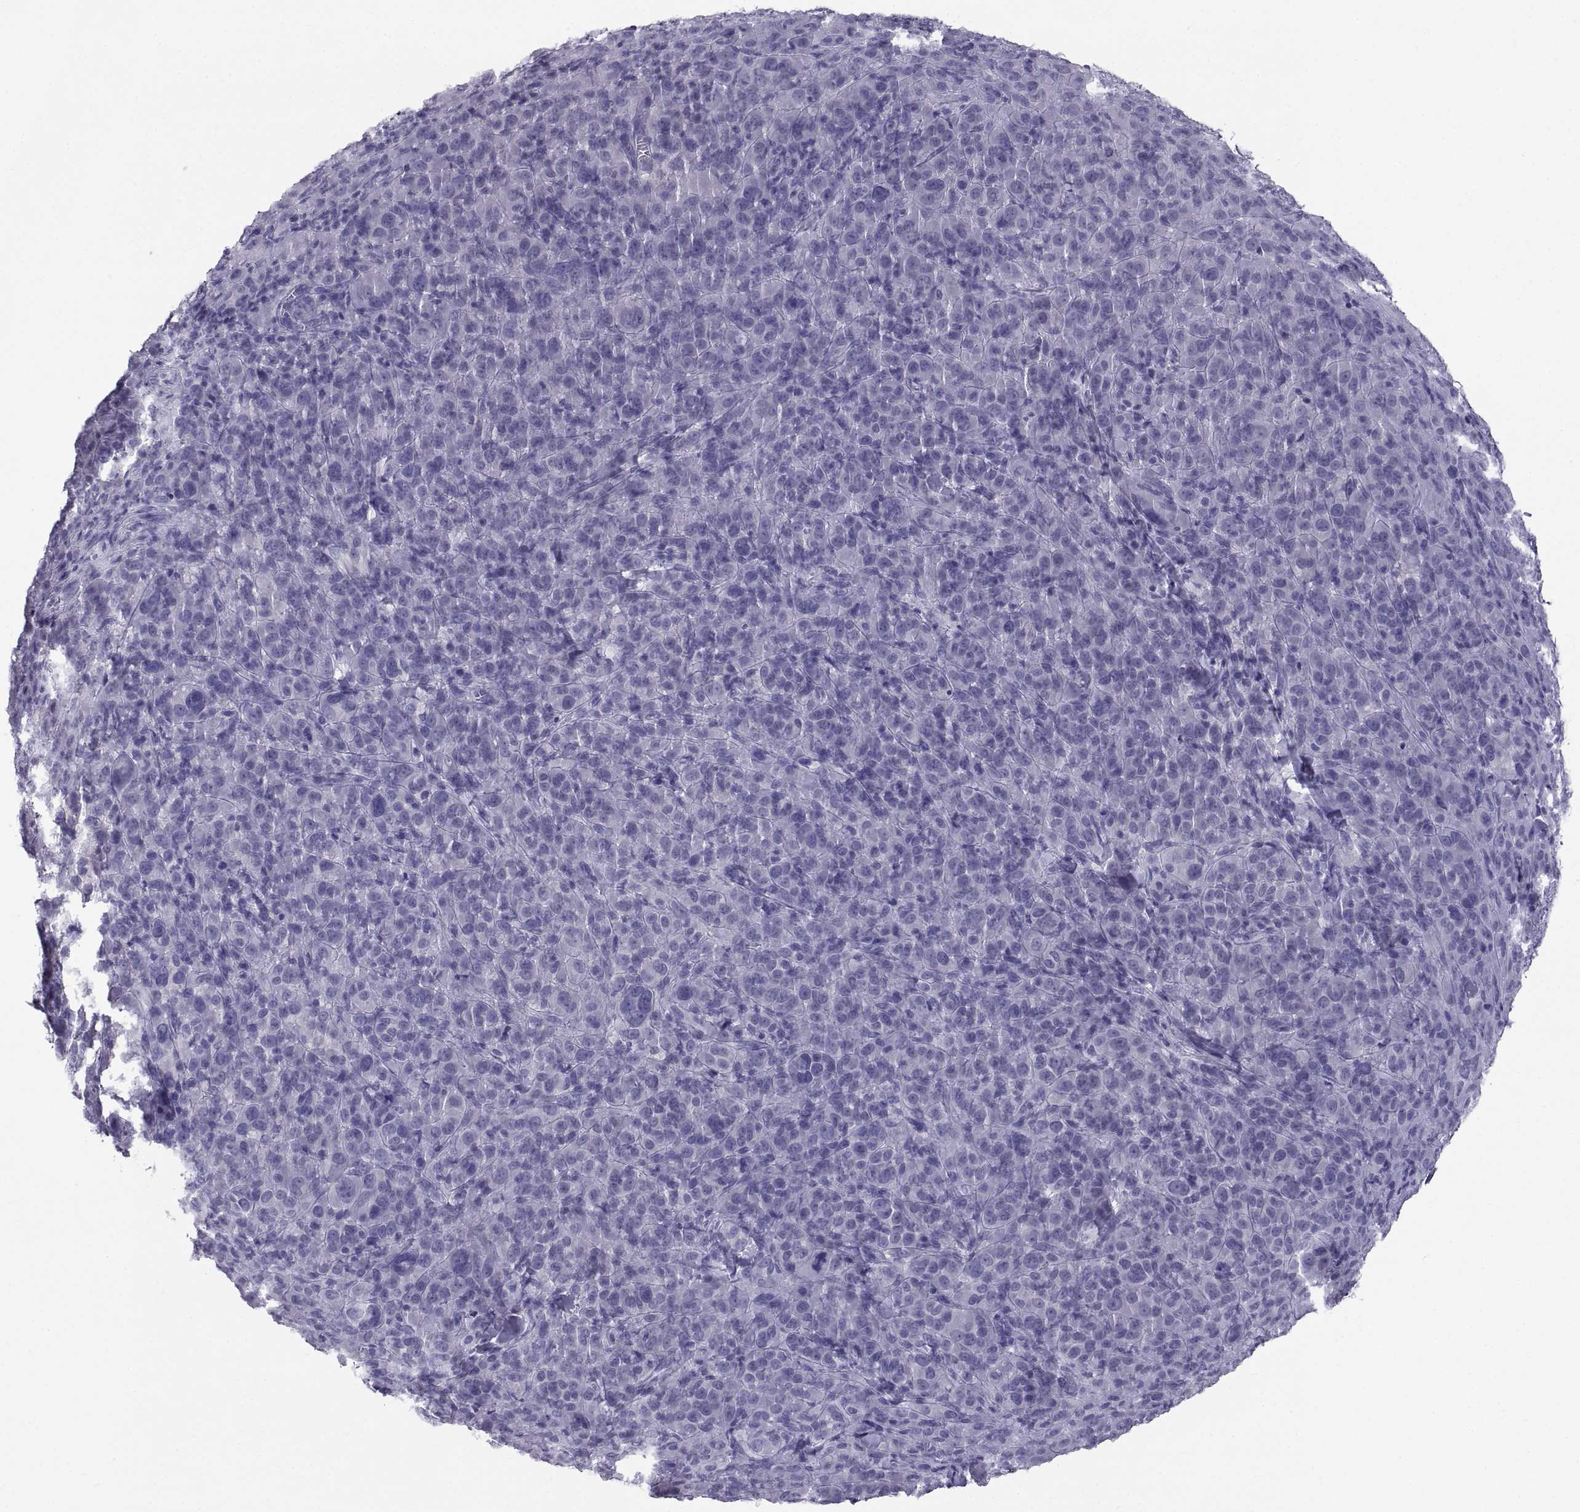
{"staining": {"intensity": "negative", "quantity": "none", "location": "none"}, "tissue": "melanoma", "cell_type": "Tumor cells", "image_type": "cancer", "snomed": [{"axis": "morphology", "description": "Malignant melanoma, NOS"}, {"axis": "topography", "description": "Skin"}], "caption": "This is an immunohistochemistry image of malignant melanoma. There is no expression in tumor cells.", "gene": "PCSK1N", "patient": {"sex": "female", "age": 87}}